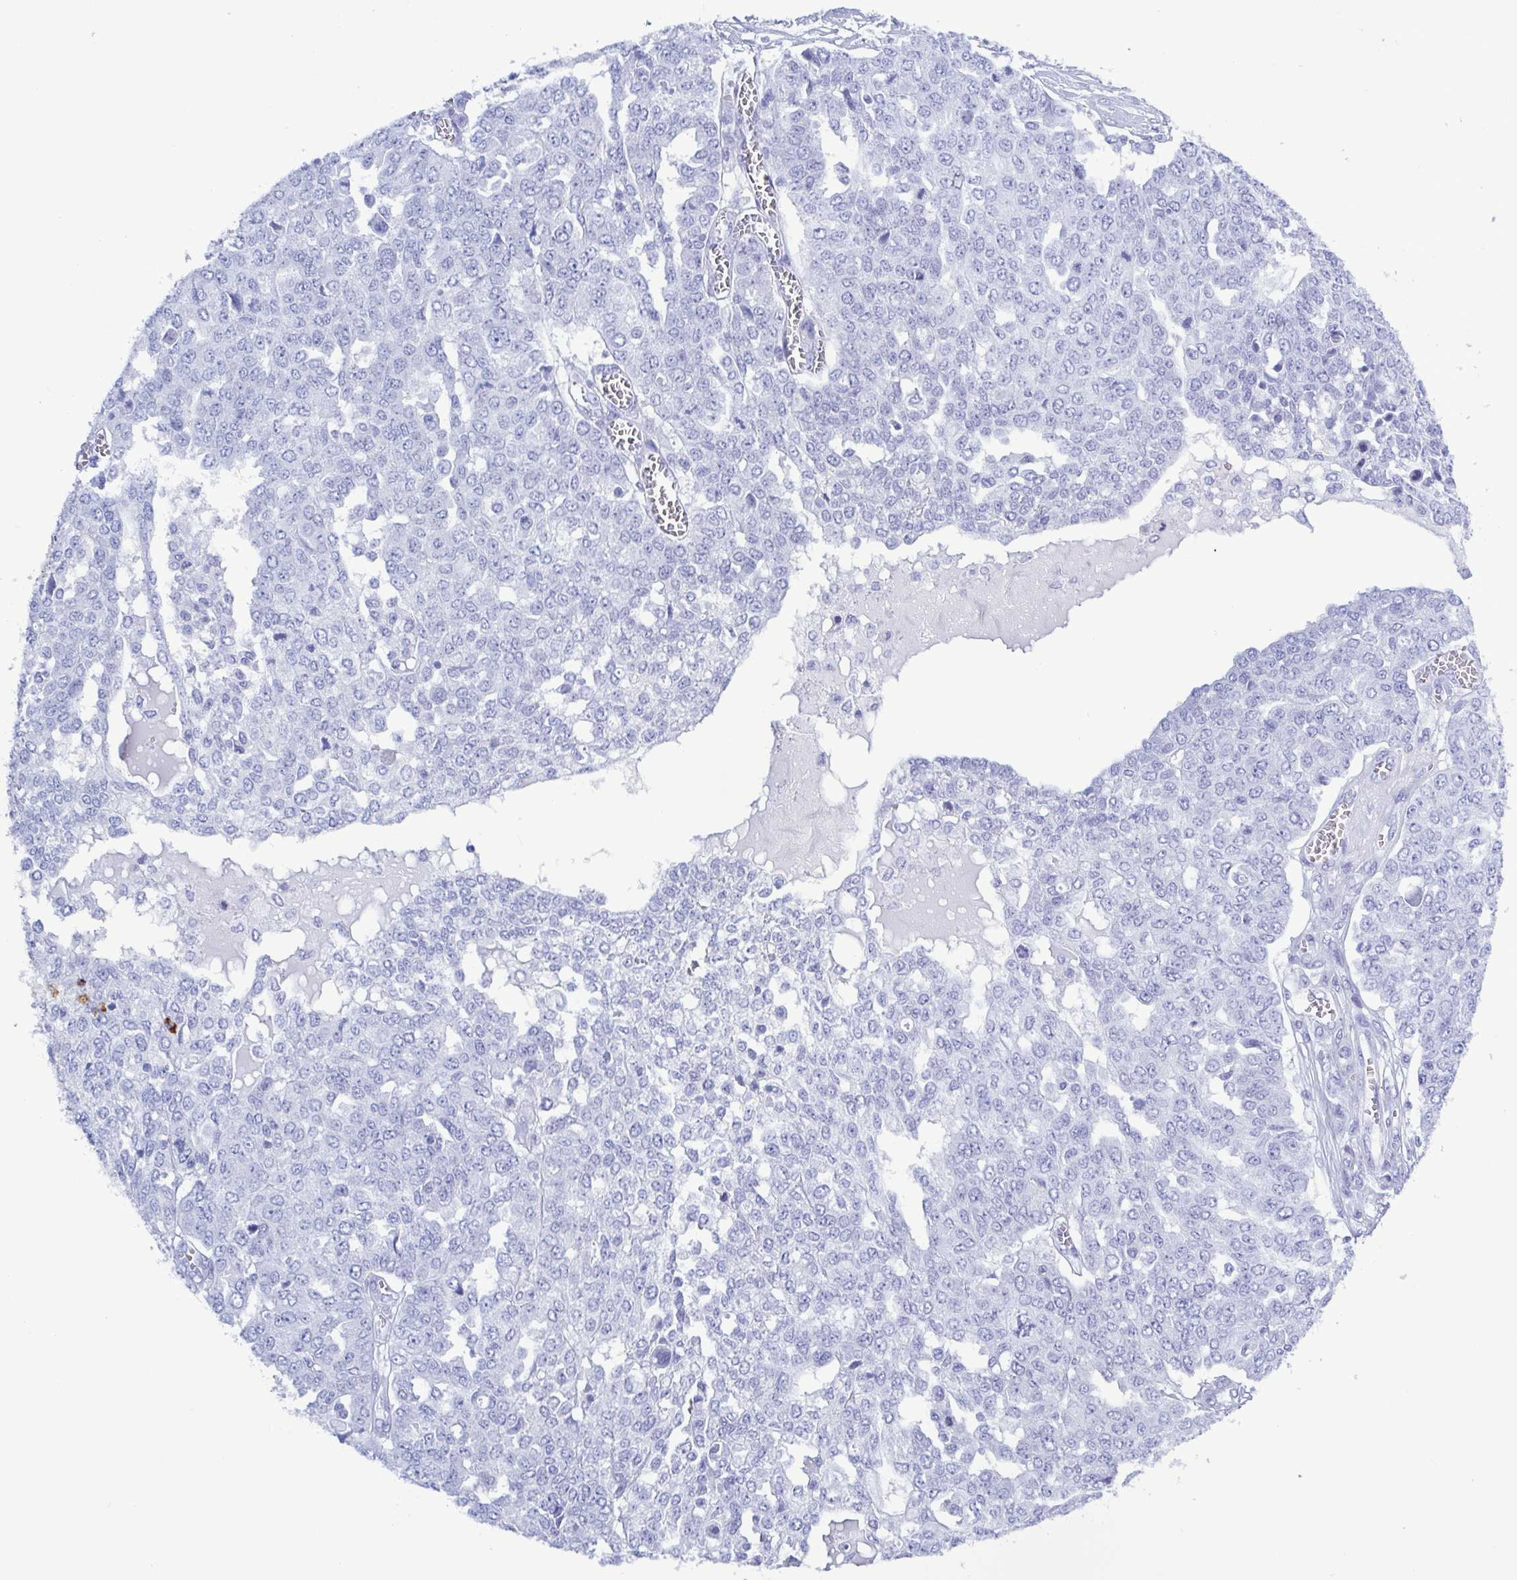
{"staining": {"intensity": "negative", "quantity": "none", "location": "none"}, "tissue": "ovarian cancer", "cell_type": "Tumor cells", "image_type": "cancer", "snomed": [{"axis": "morphology", "description": "Cystadenocarcinoma, serous, NOS"}, {"axis": "topography", "description": "Soft tissue"}, {"axis": "topography", "description": "Ovary"}], "caption": "Tumor cells show no significant staining in serous cystadenocarcinoma (ovarian).", "gene": "LTF", "patient": {"sex": "female", "age": 57}}